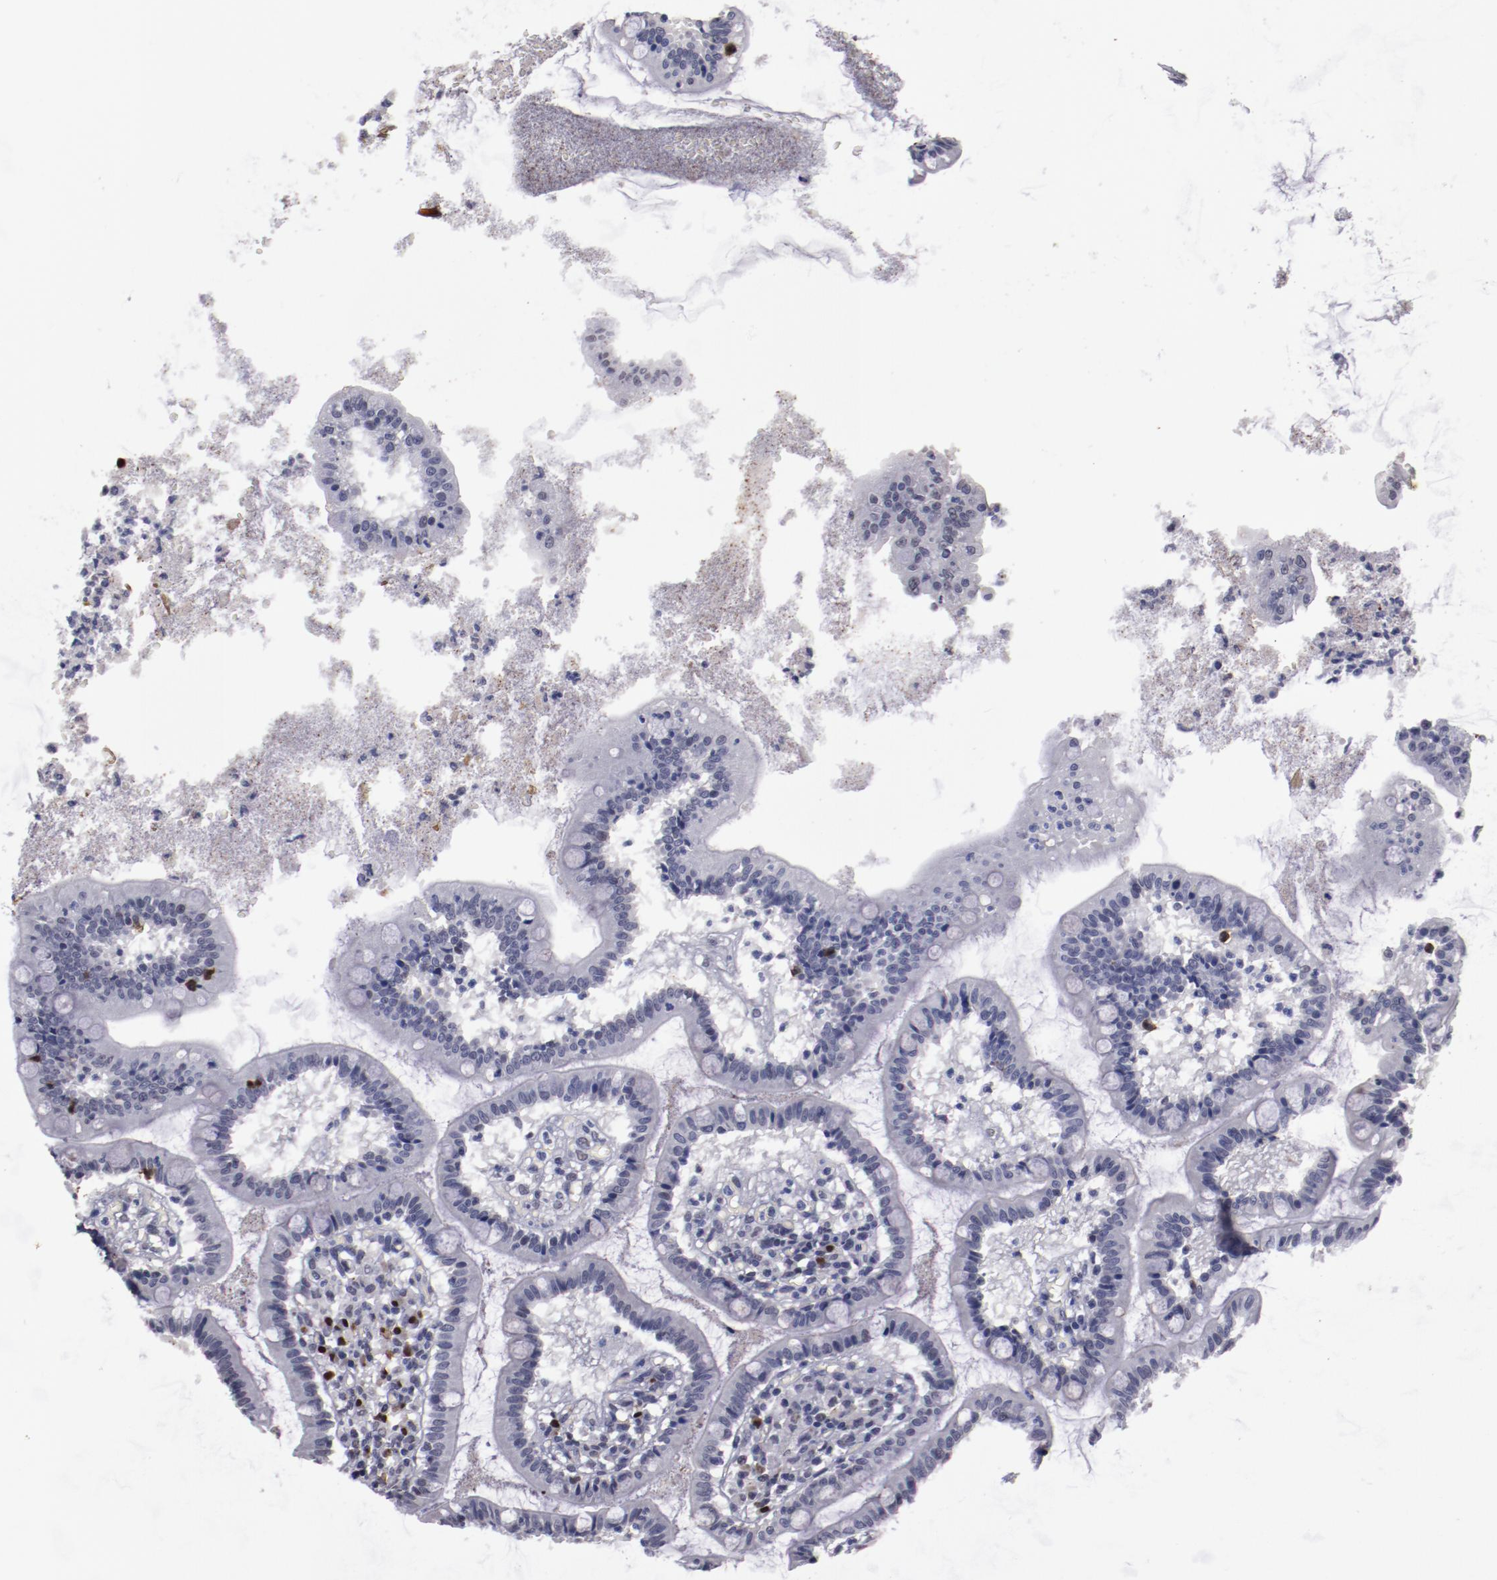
{"staining": {"intensity": "negative", "quantity": "none", "location": "none"}, "tissue": "small intestine", "cell_type": "Glandular cells", "image_type": "normal", "snomed": [{"axis": "morphology", "description": "Normal tissue, NOS"}, {"axis": "topography", "description": "Small intestine"}], "caption": "High power microscopy histopathology image of an IHC photomicrograph of normal small intestine, revealing no significant expression in glandular cells.", "gene": "IRF4", "patient": {"sex": "female", "age": 61}}